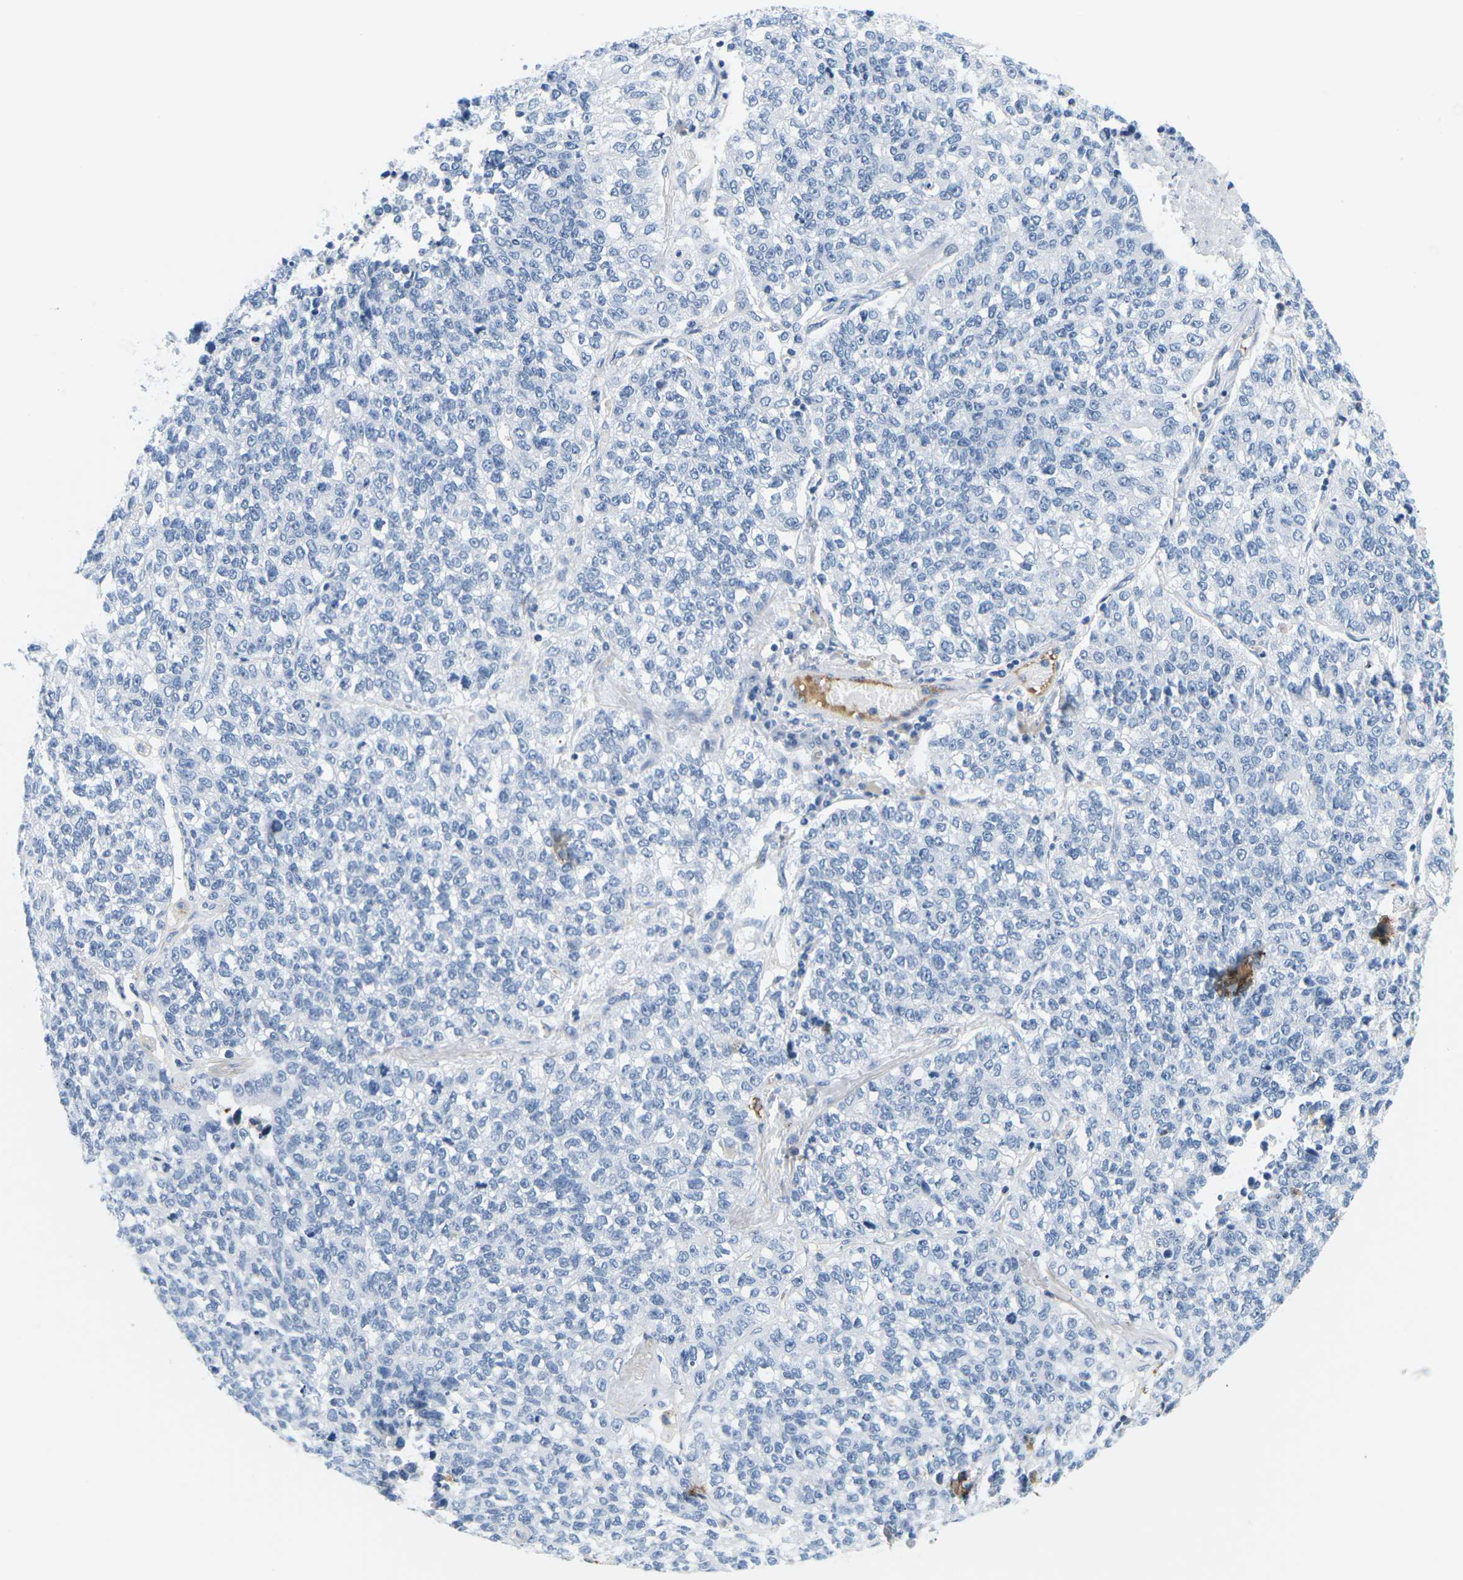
{"staining": {"intensity": "negative", "quantity": "none", "location": "none"}, "tissue": "lung cancer", "cell_type": "Tumor cells", "image_type": "cancer", "snomed": [{"axis": "morphology", "description": "Adenocarcinoma, NOS"}, {"axis": "topography", "description": "Lung"}], "caption": "An immunohistochemistry (IHC) micrograph of adenocarcinoma (lung) is shown. There is no staining in tumor cells of adenocarcinoma (lung). Nuclei are stained in blue.", "gene": "APOB", "patient": {"sex": "male", "age": 49}}